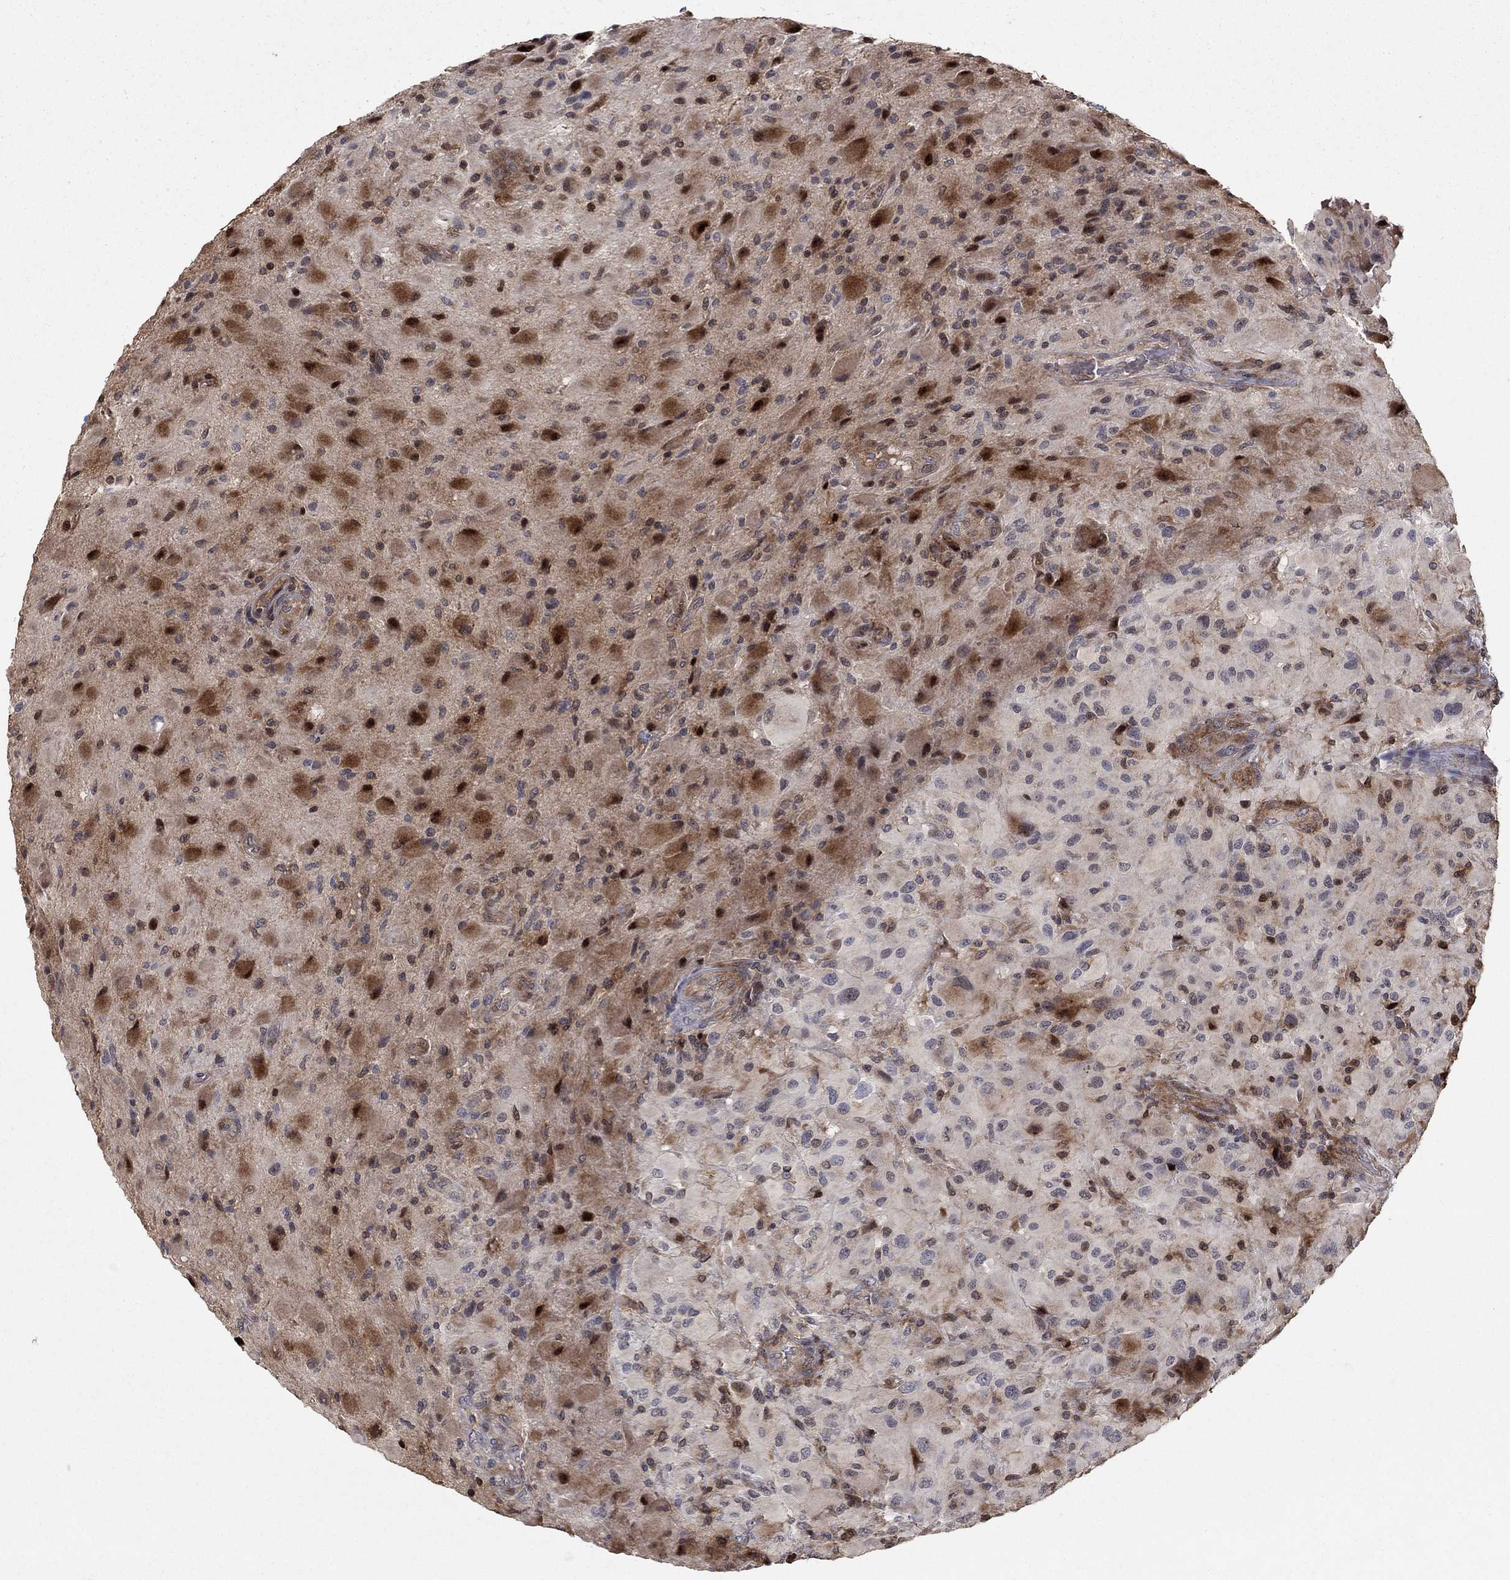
{"staining": {"intensity": "strong", "quantity": "<25%", "location": "nuclear"}, "tissue": "glioma", "cell_type": "Tumor cells", "image_type": "cancer", "snomed": [{"axis": "morphology", "description": "Glioma, malignant, High grade"}, {"axis": "topography", "description": "Cerebral cortex"}], "caption": "Immunohistochemistry micrograph of human glioma stained for a protein (brown), which reveals medium levels of strong nuclear expression in about <25% of tumor cells.", "gene": "LPCAT4", "patient": {"sex": "male", "age": 35}}